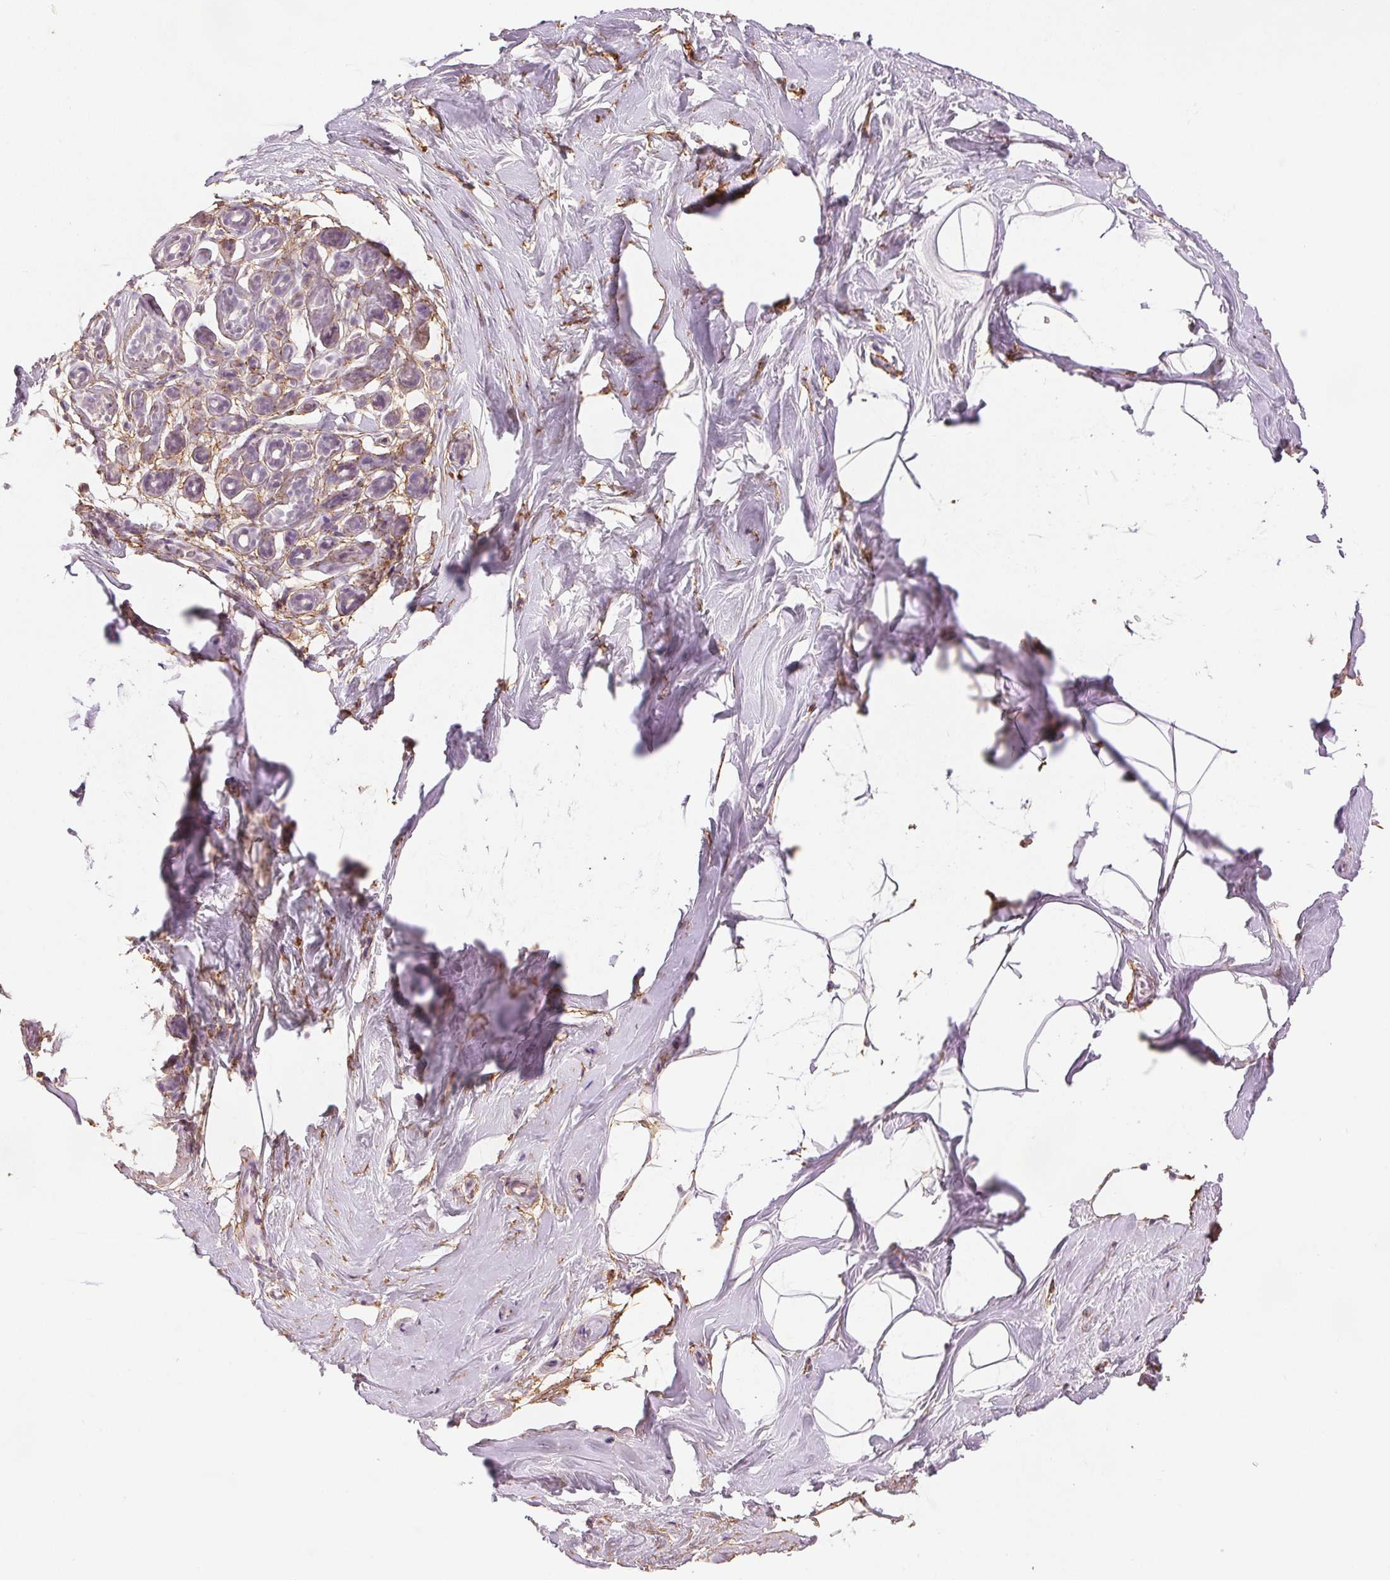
{"staining": {"intensity": "negative", "quantity": "none", "location": "none"}, "tissue": "breast", "cell_type": "Adipocytes", "image_type": "normal", "snomed": [{"axis": "morphology", "description": "Normal tissue, NOS"}, {"axis": "topography", "description": "Breast"}], "caption": "There is no significant expression in adipocytes of breast. (Brightfield microscopy of DAB (3,3'-diaminobenzidine) IHC at high magnification).", "gene": "FBN1", "patient": {"sex": "female", "age": 32}}